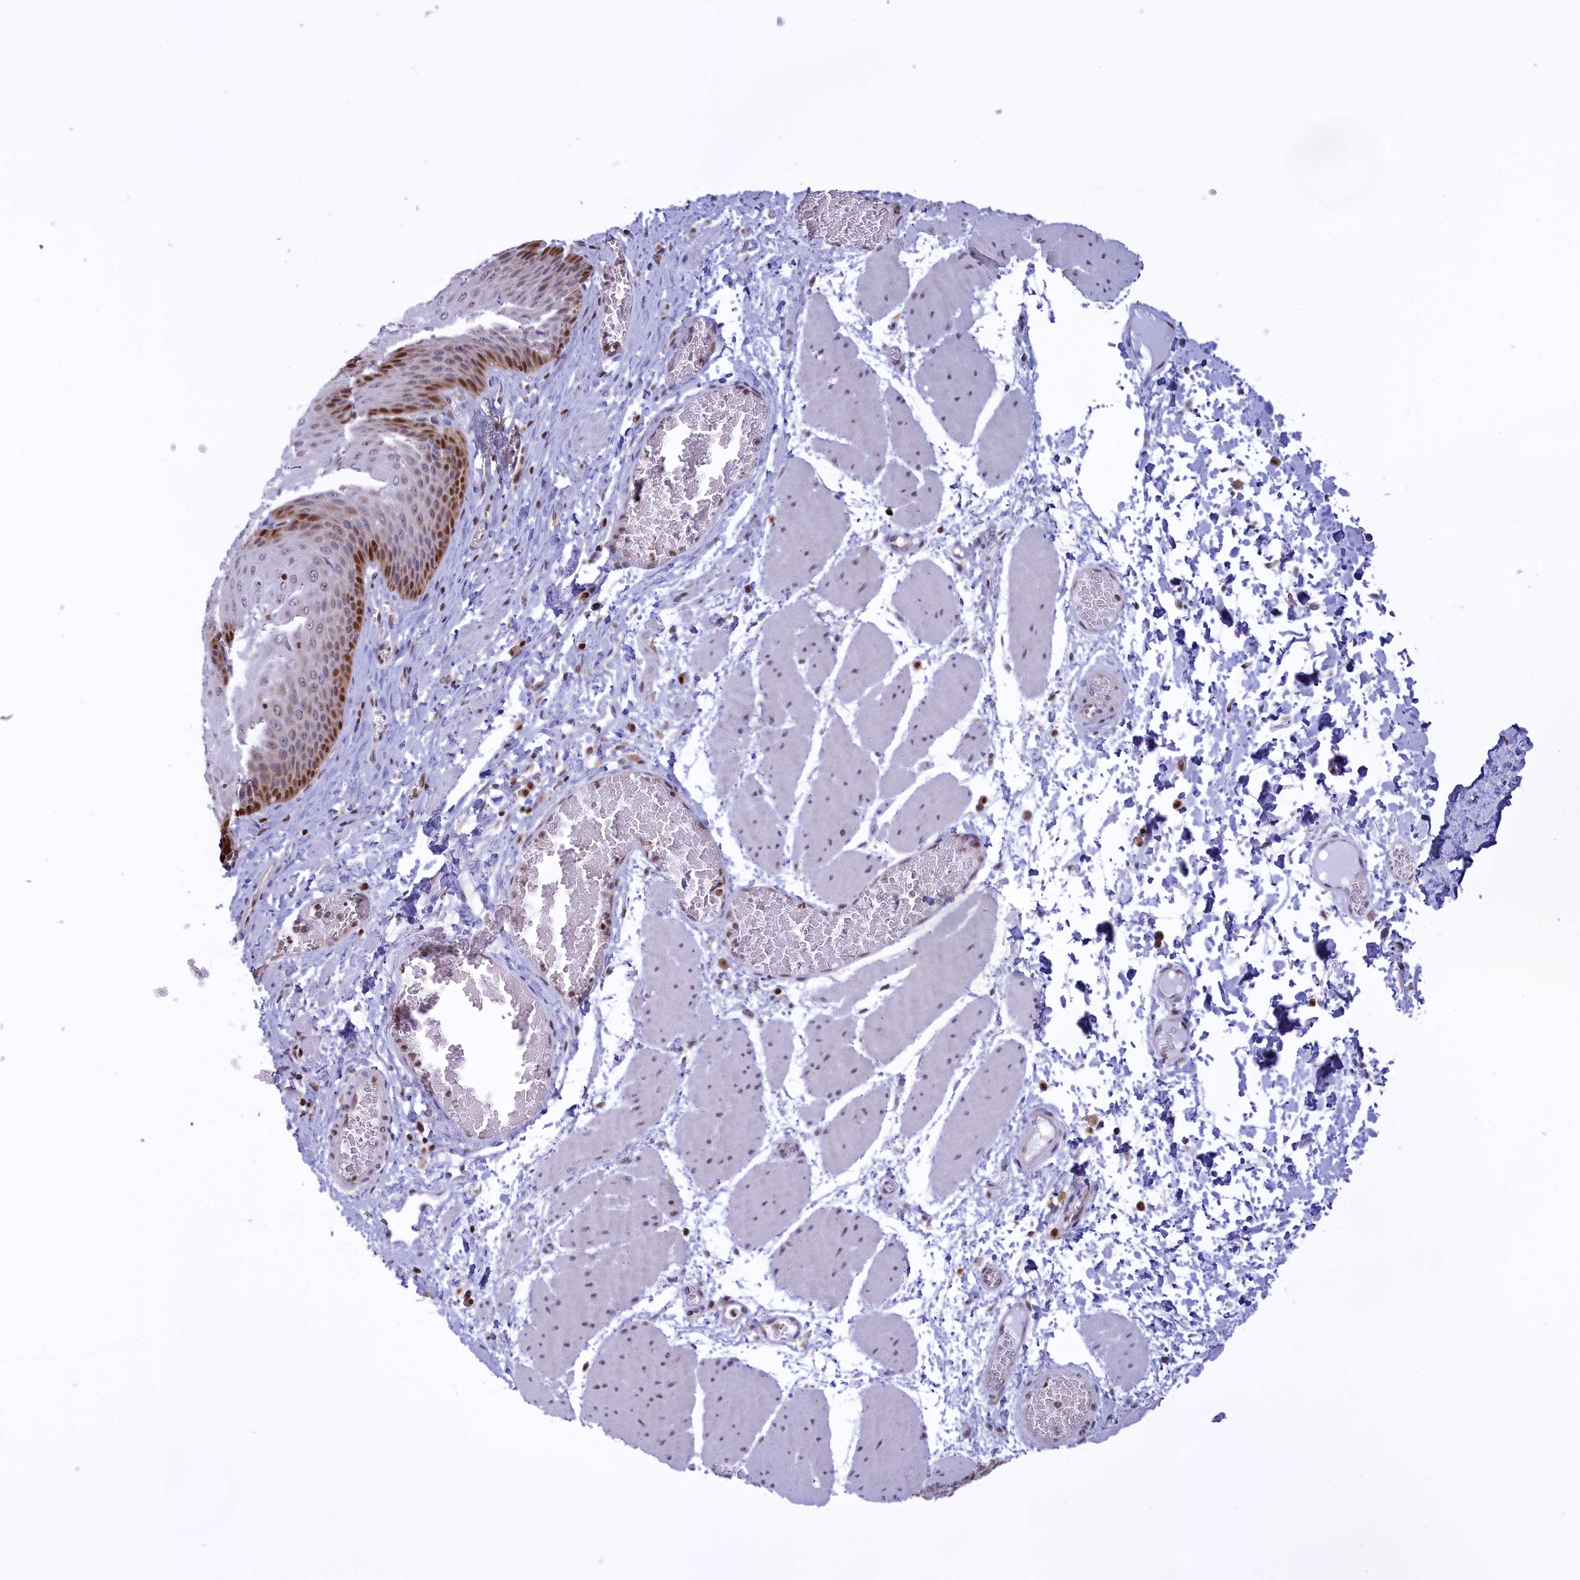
{"staining": {"intensity": "strong", "quantity": "<25%", "location": "nuclear"}, "tissue": "esophagus", "cell_type": "Squamous epithelial cells", "image_type": "normal", "snomed": [{"axis": "morphology", "description": "Normal tissue, NOS"}, {"axis": "topography", "description": "Esophagus"}], "caption": "DAB (3,3'-diaminobenzidine) immunohistochemical staining of normal human esophagus displays strong nuclear protein positivity in approximately <25% of squamous epithelial cells.", "gene": "IZUMO2", "patient": {"sex": "male", "age": 60}}